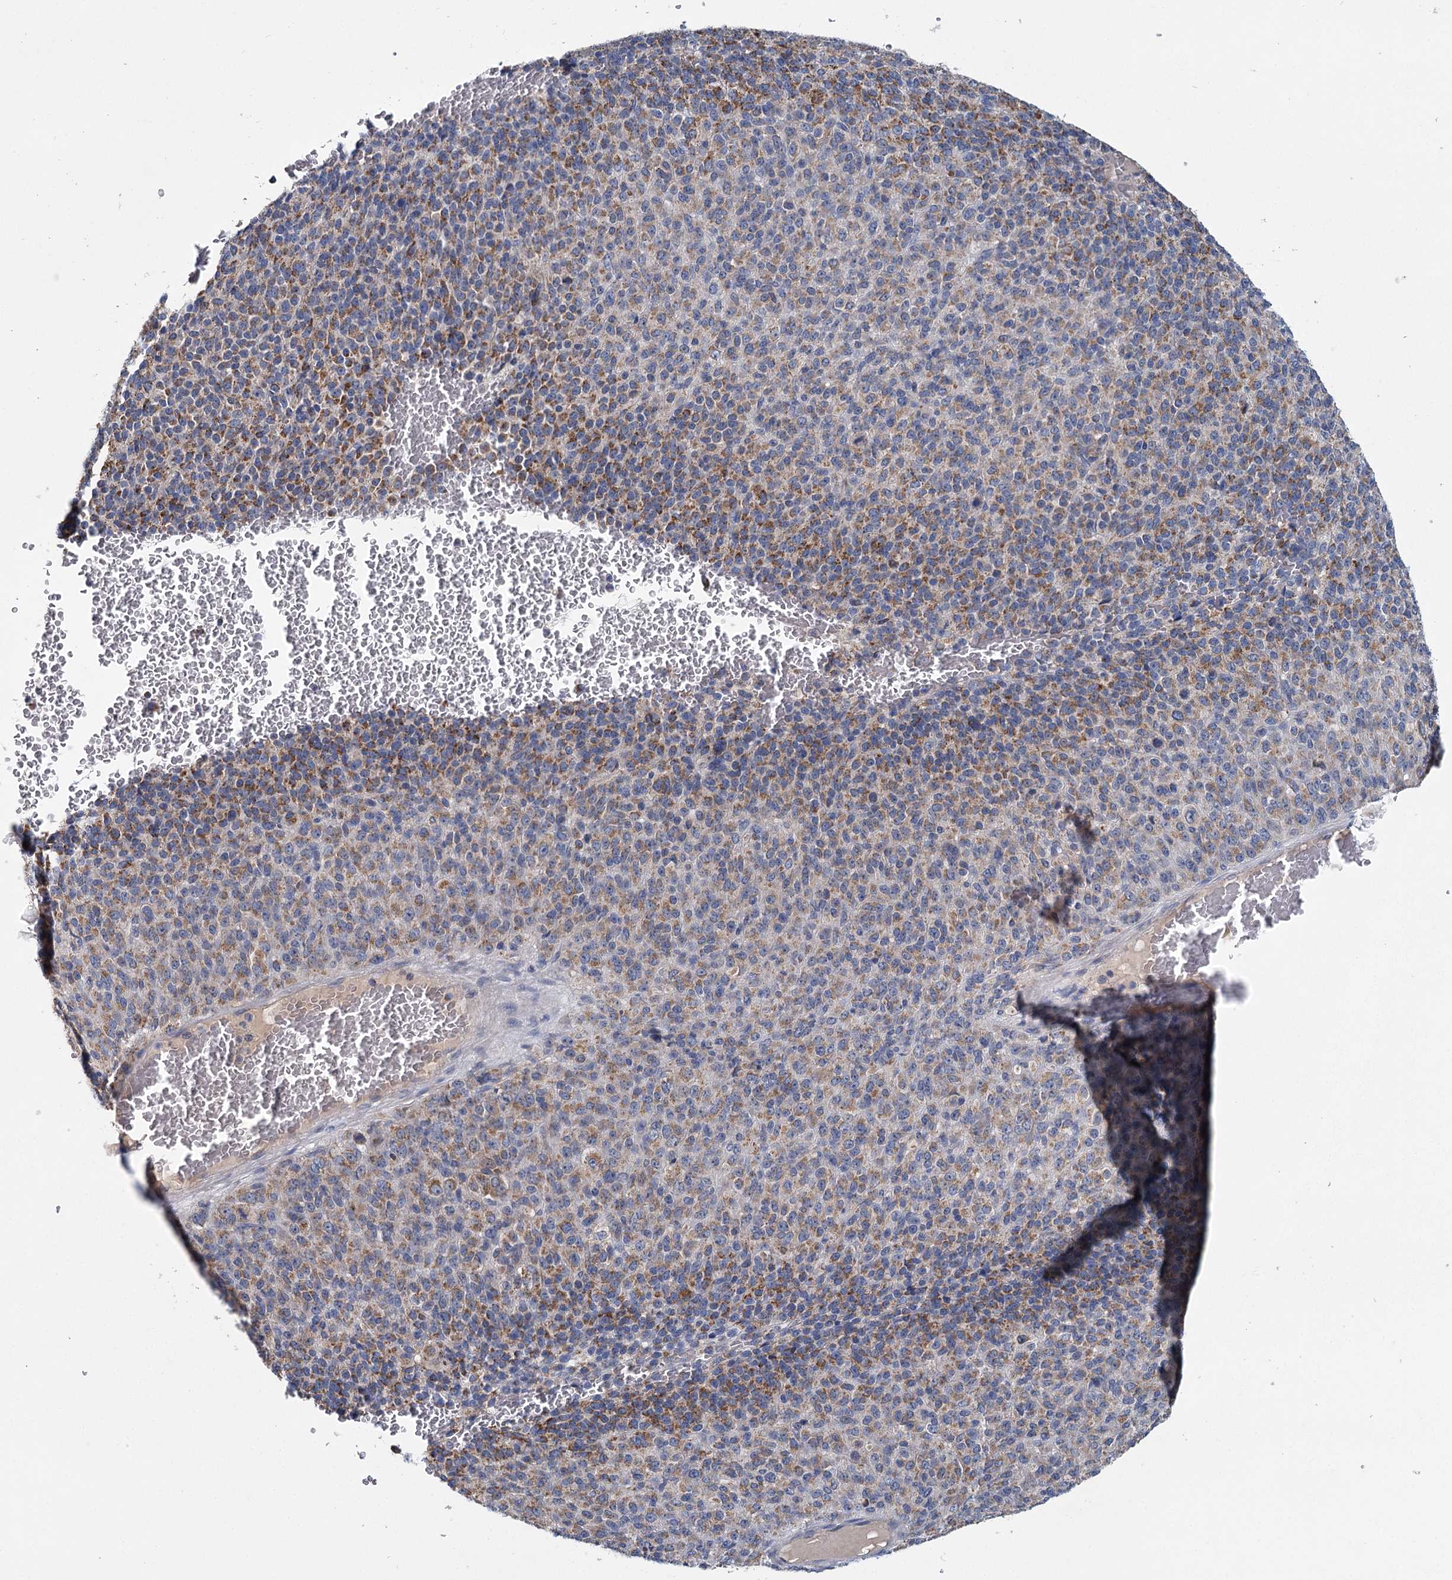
{"staining": {"intensity": "moderate", "quantity": ">75%", "location": "cytoplasmic/membranous"}, "tissue": "melanoma", "cell_type": "Tumor cells", "image_type": "cancer", "snomed": [{"axis": "morphology", "description": "Malignant melanoma, Metastatic site"}, {"axis": "topography", "description": "Brain"}], "caption": "Tumor cells demonstrate moderate cytoplasmic/membranous staining in about >75% of cells in malignant melanoma (metastatic site).", "gene": "ANKRD16", "patient": {"sex": "female", "age": 56}}